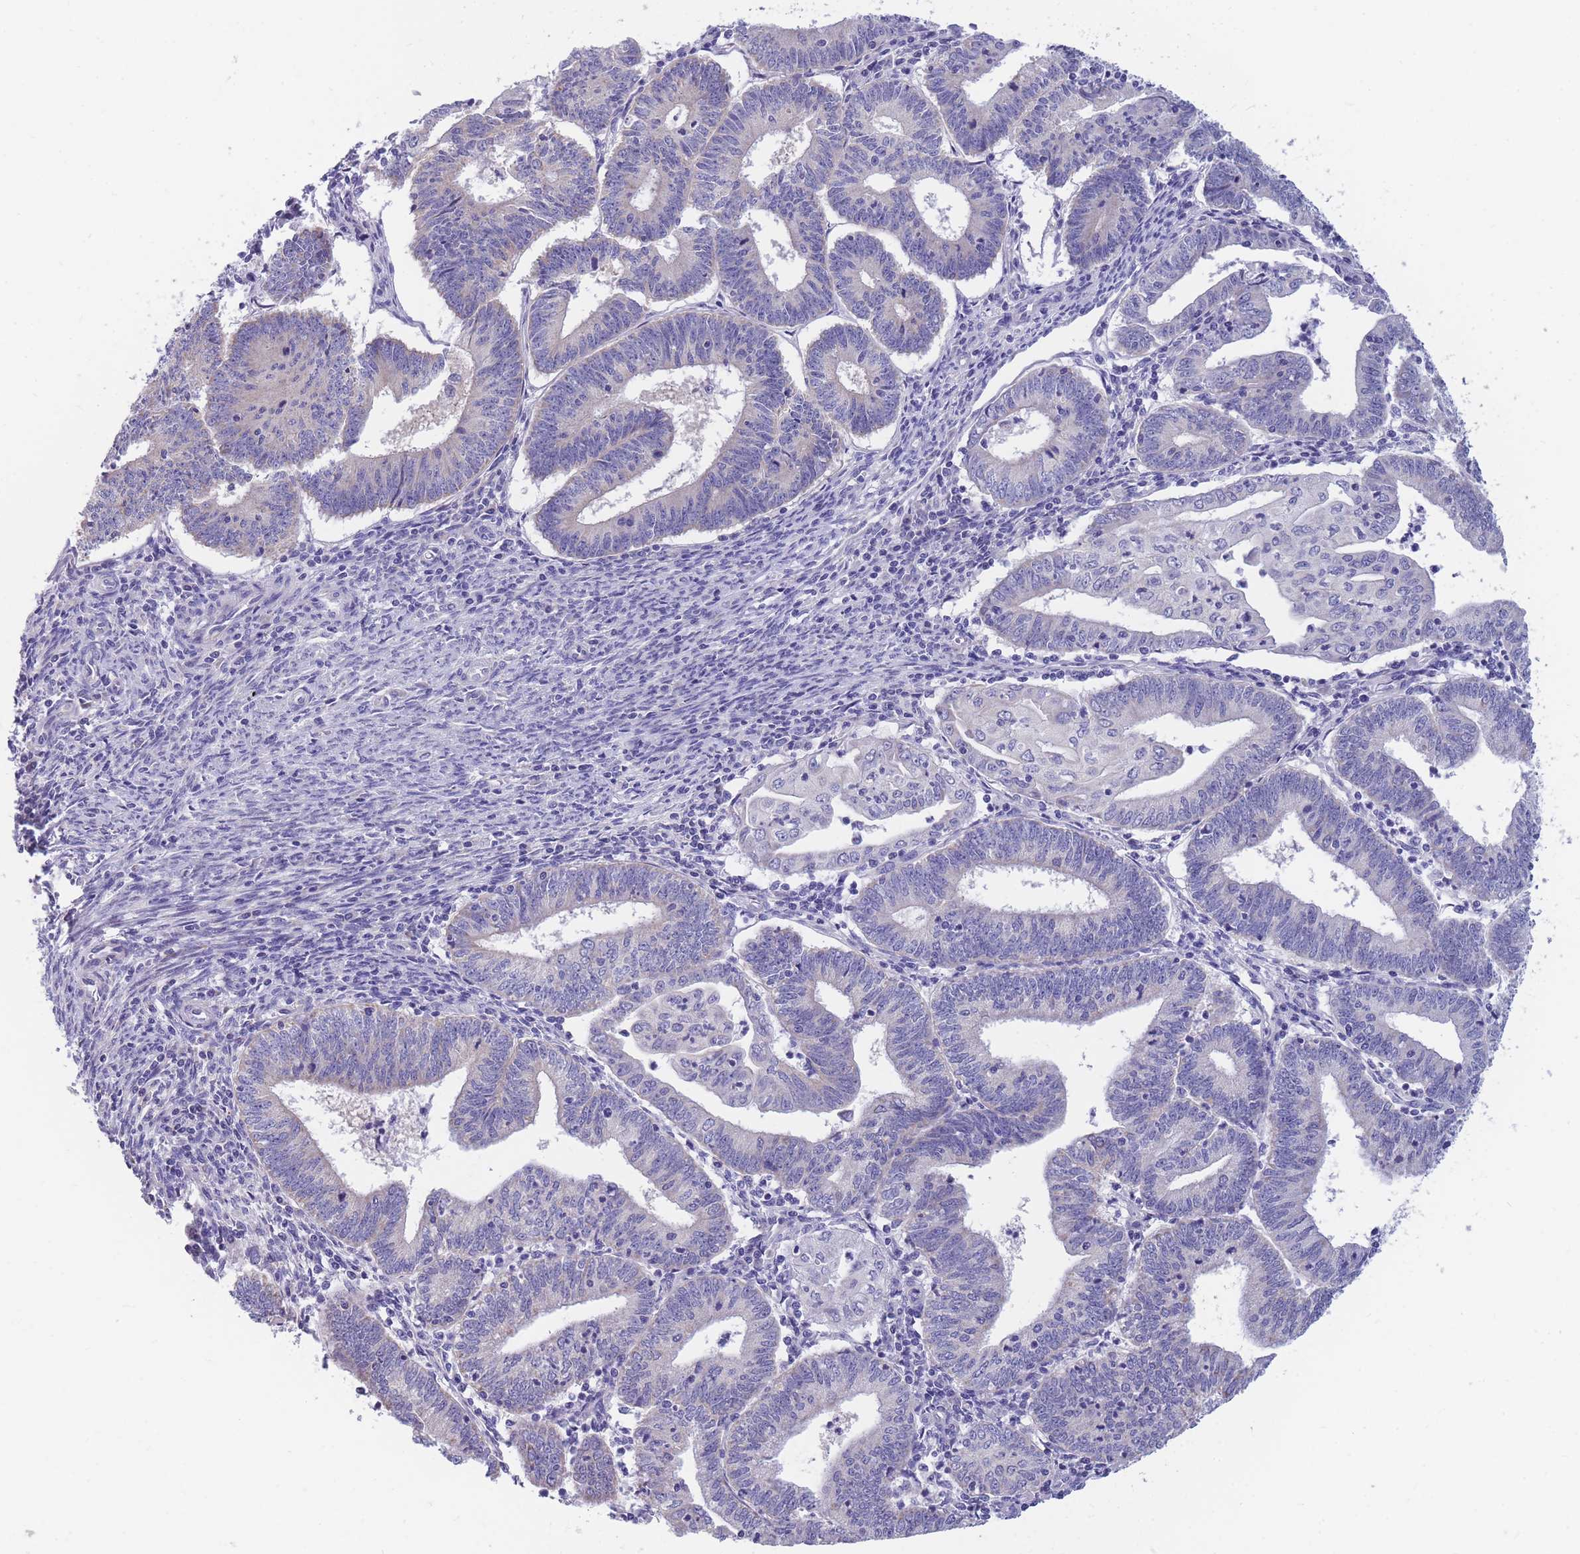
{"staining": {"intensity": "negative", "quantity": "none", "location": "none"}, "tissue": "endometrial cancer", "cell_type": "Tumor cells", "image_type": "cancer", "snomed": [{"axis": "morphology", "description": "Adenocarcinoma, NOS"}, {"axis": "topography", "description": "Endometrium"}], "caption": "The image displays no staining of tumor cells in endometrial cancer (adenocarcinoma).", "gene": "DHRS11", "patient": {"sex": "female", "age": 60}}